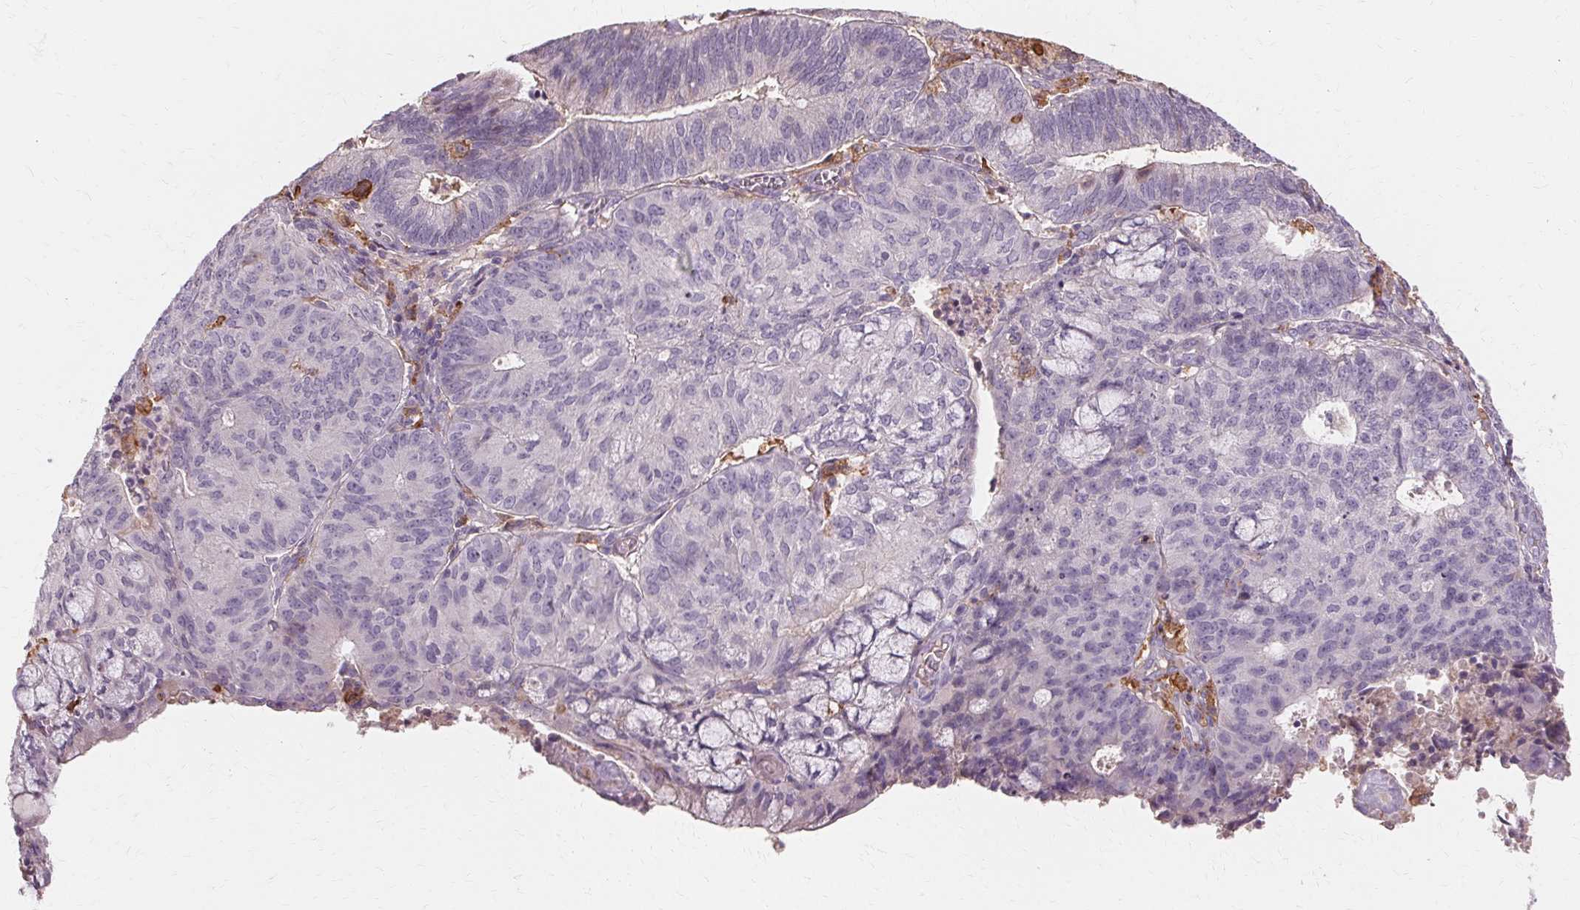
{"staining": {"intensity": "negative", "quantity": "none", "location": "none"}, "tissue": "endometrial cancer", "cell_type": "Tumor cells", "image_type": "cancer", "snomed": [{"axis": "morphology", "description": "Adenocarcinoma, NOS"}, {"axis": "topography", "description": "Endometrium"}], "caption": "This is an IHC micrograph of human endometrial cancer. There is no expression in tumor cells.", "gene": "IFNGR1", "patient": {"sex": "female", "age": 82}}